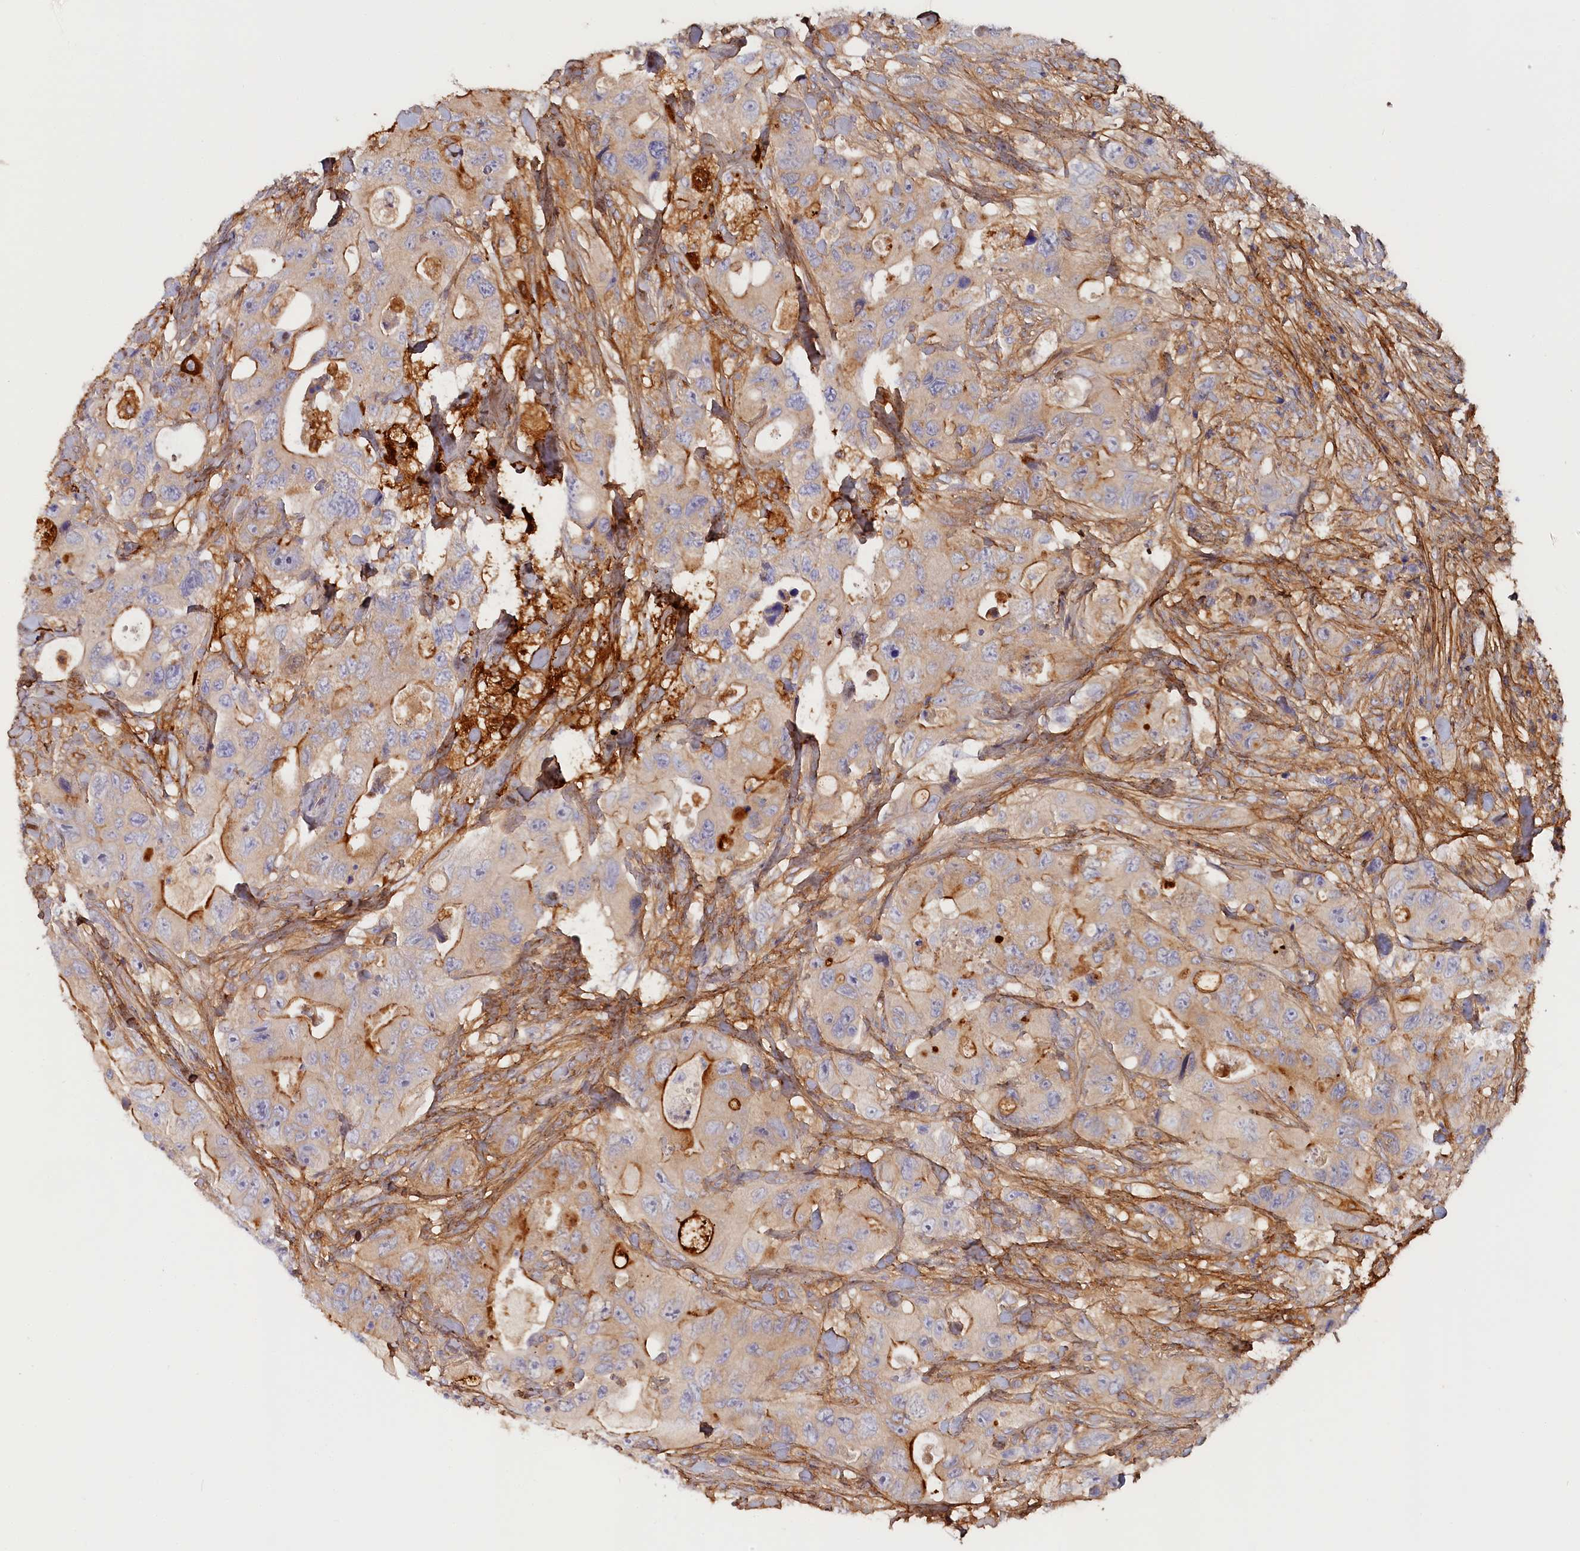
{"staining": {"intensity": "moderate", "quantity": "<25%", "location": "cytoplasmic/membranous"}, "tissue": "colorectal cancer", "cell_type": "Tumor cells", "image_type": "cancer", "snomed": [{"axis": "morphology", "description": "Adenocarcinoma, NOS"}, {"axis": "topography", "description": "Colon"}], "caption": "Brown immunohistochemical staining in human adenocarcinoma (colorectal) reveals moderate cytoplasmic/membranous staining in about <25% of tumor cells.", "gene": "KATNB1", "patient": {"sex": "female", "age": 46}}